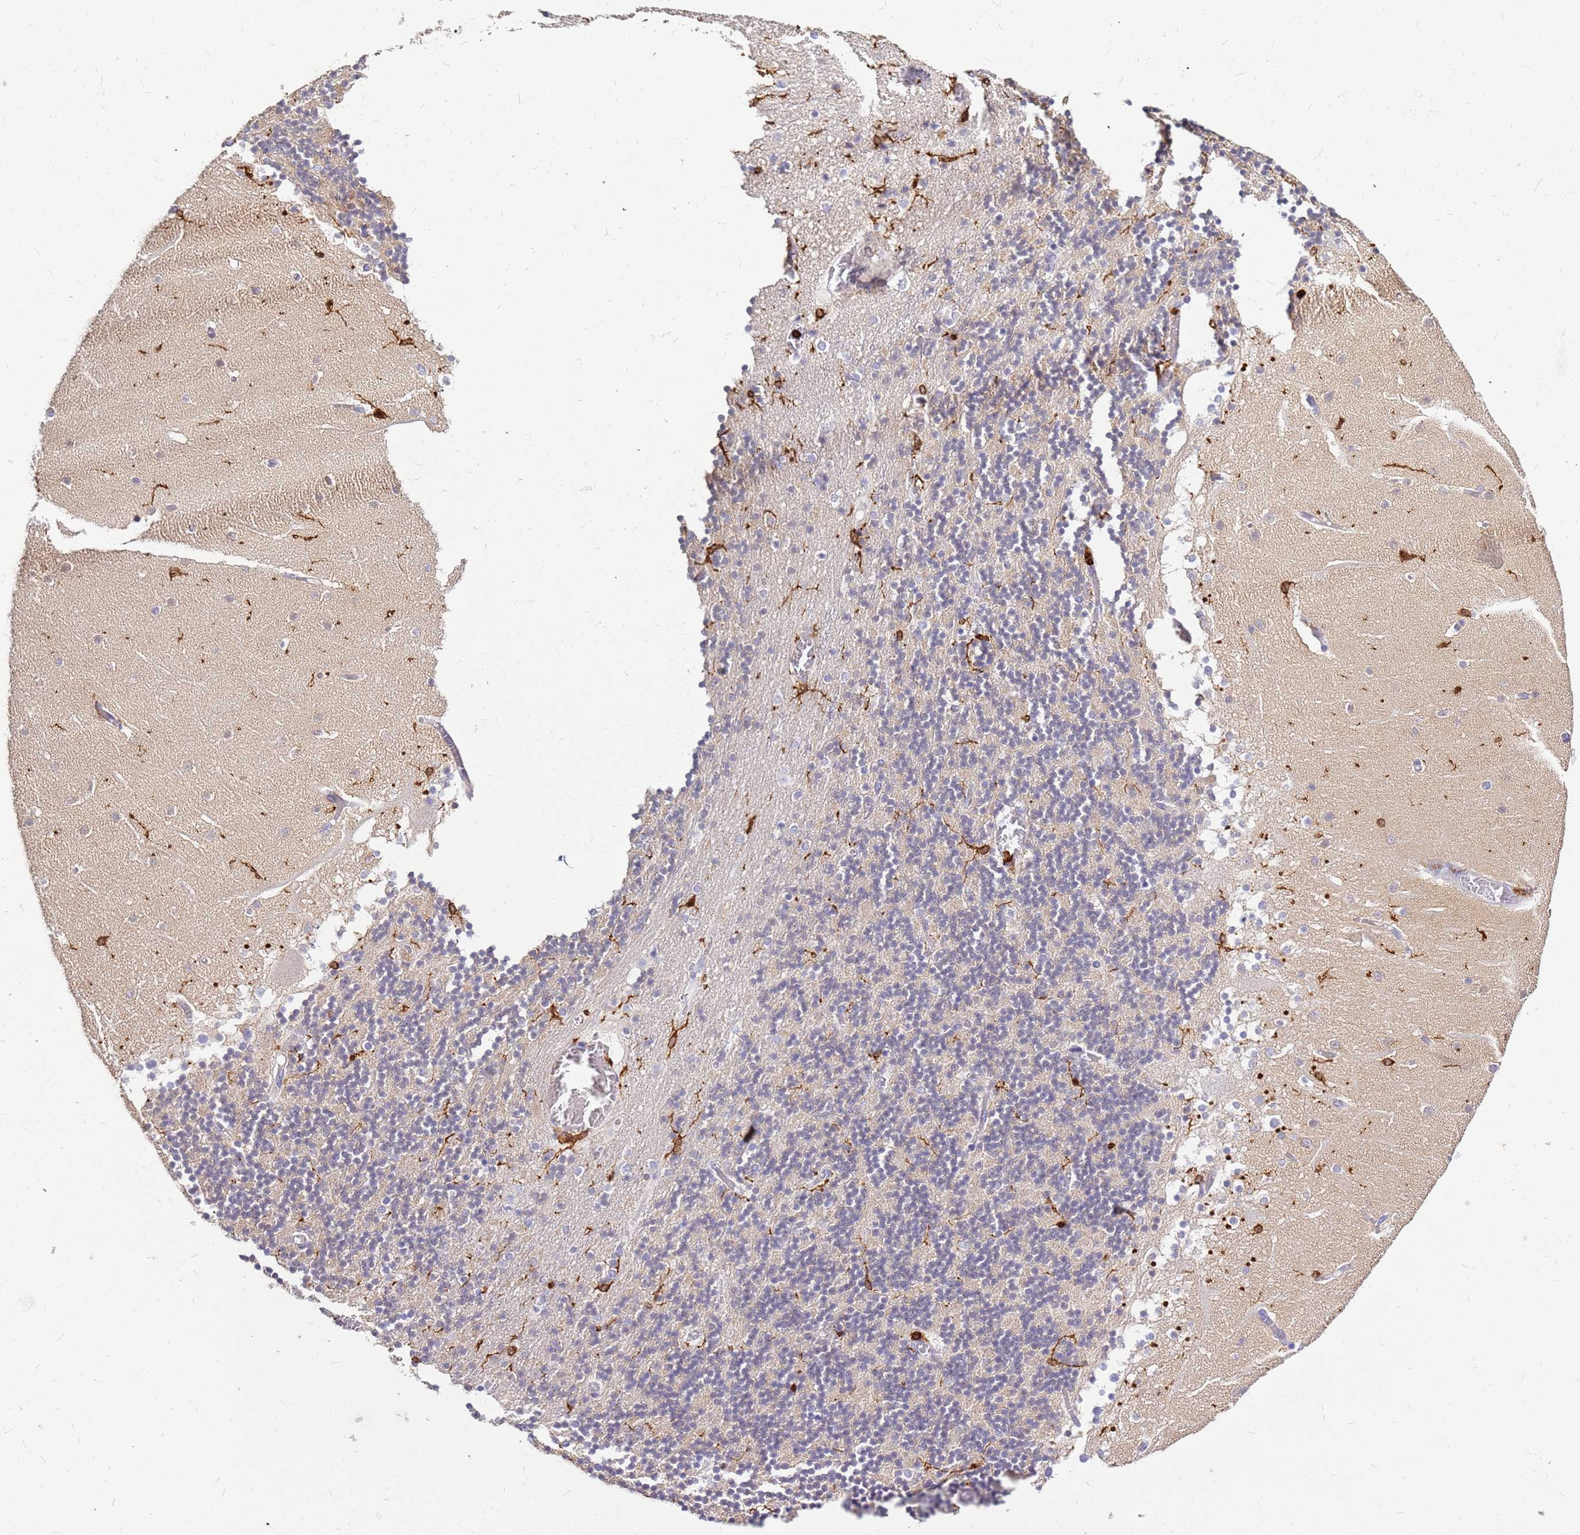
{"staining": {"intensity": "weak", "quantity": "25%-75%", "location": "cytoplasmic/membranous"}, "tissue": "cerebellum", "cell_type": "Cells in granular layer", "image_type": "normal", "snomed": [{"axis": "morphology", "description": "Normal tissue, NOS"}, {"axis": "topography", "description": "Cerebellum"}], "caption": "Human cerebellum stained for a protein (brown) shows weak cytoplasmic/membranous positive expression in approximately 25%-75% of cells in granular layer.", "gene": "CORO1A", "patient": {"sex": "female", "age": 28}}